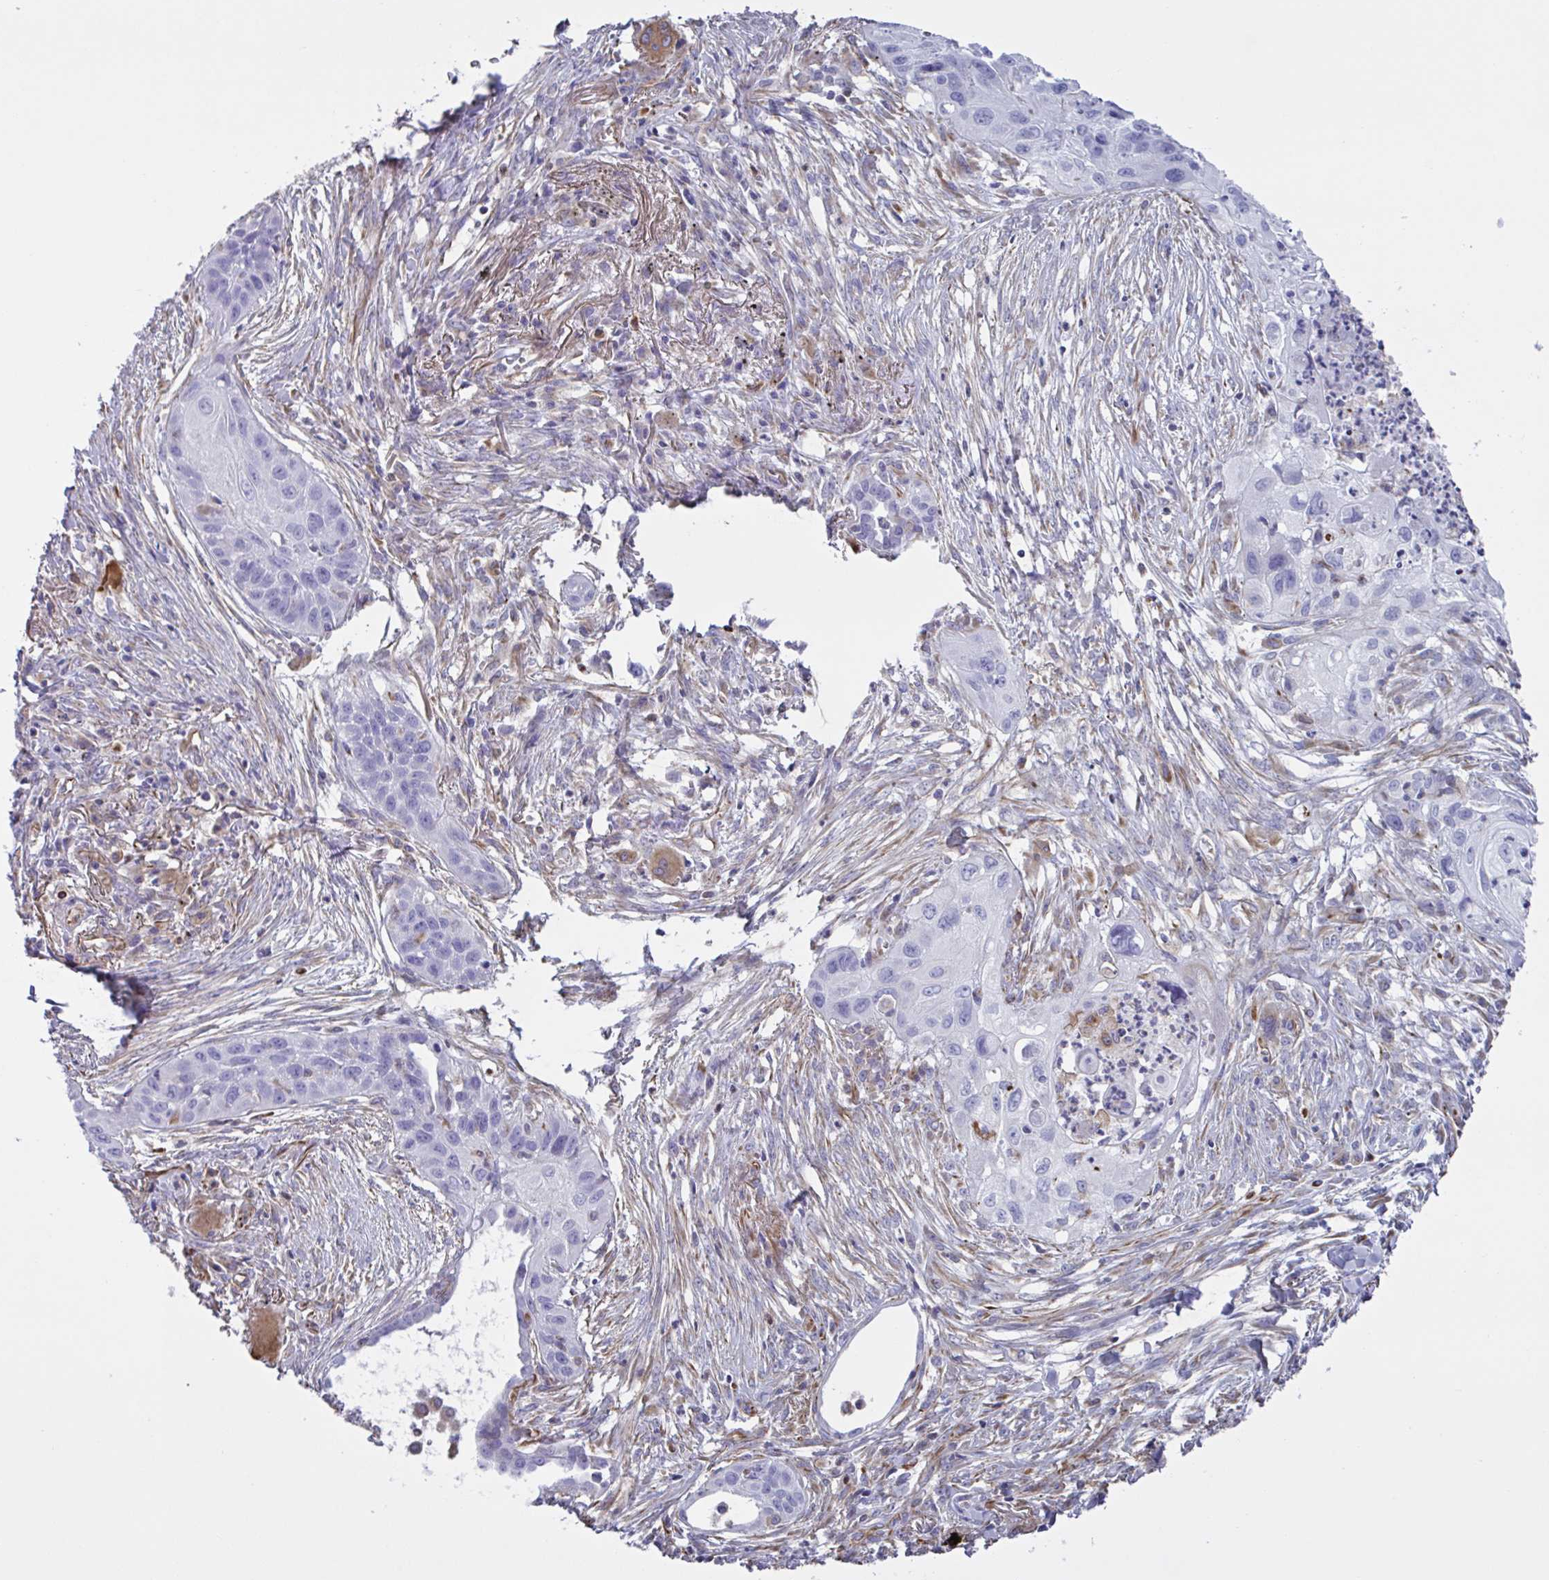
{"staining": {"intensity": "negative", "quantity": "none", "location": "none"}, "tissue": "lung cancer", "cell_type": "Tumor cells", "image_type": "cancer", "snomed": [{"axis": "morphology", "description": "Squamous cell carcinoma, NOS"}, {"axis": "topography", "description": "Lung"}], "caption": "There is no significant staining in tumor cells of lung cancer. The staining was performed using DAB to visualize the protein expression in brown, while the nuclei were stained in blue with hematoxylin (Magnification: 20x).", "gene": "TMEM86B", "patient": {"sex": "male", "age": 71}}